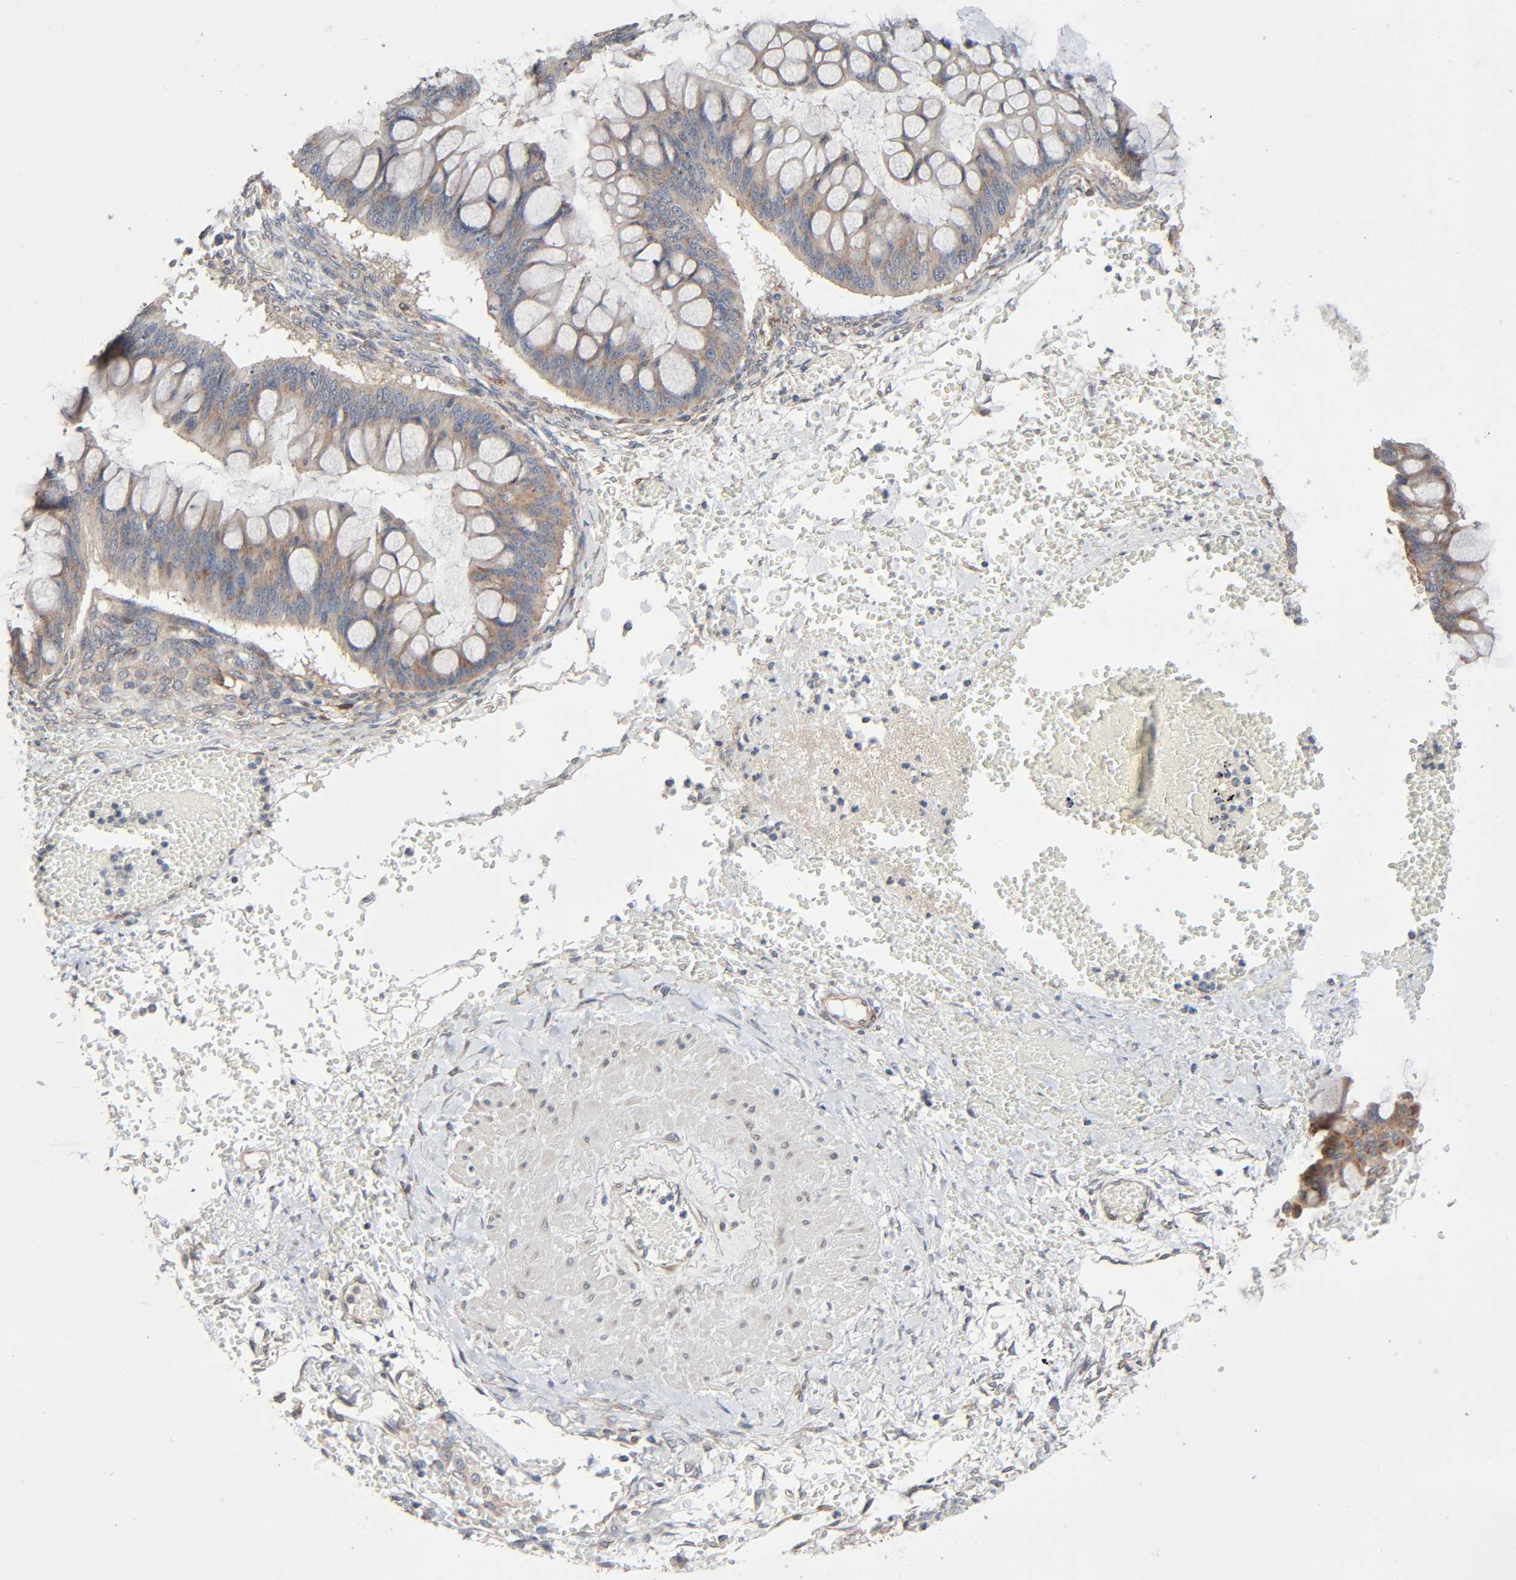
{"staining": {"intensity": "weak", "quantity": ">75%", "location": "cytoplasmic/membranous"}, "tissue": "ovarian cancer", "cell_type": "Tumor cells", "image_type": "cancer", "snomed": [{"axis": "morphology", "description": "Cystadenocarcinoma, mucinous, NOS"}, {"axis": "topography", "description": "Ovary"}], "caption": "Protein analysis of ovarian cancer (mucinous cystadenocarcinoma) tissue shows weak cytoplasmic/membranous expression in about >75% of tumor cells.", "gene": "PTK2", "patient": {"sex": "female", "age": 73}}